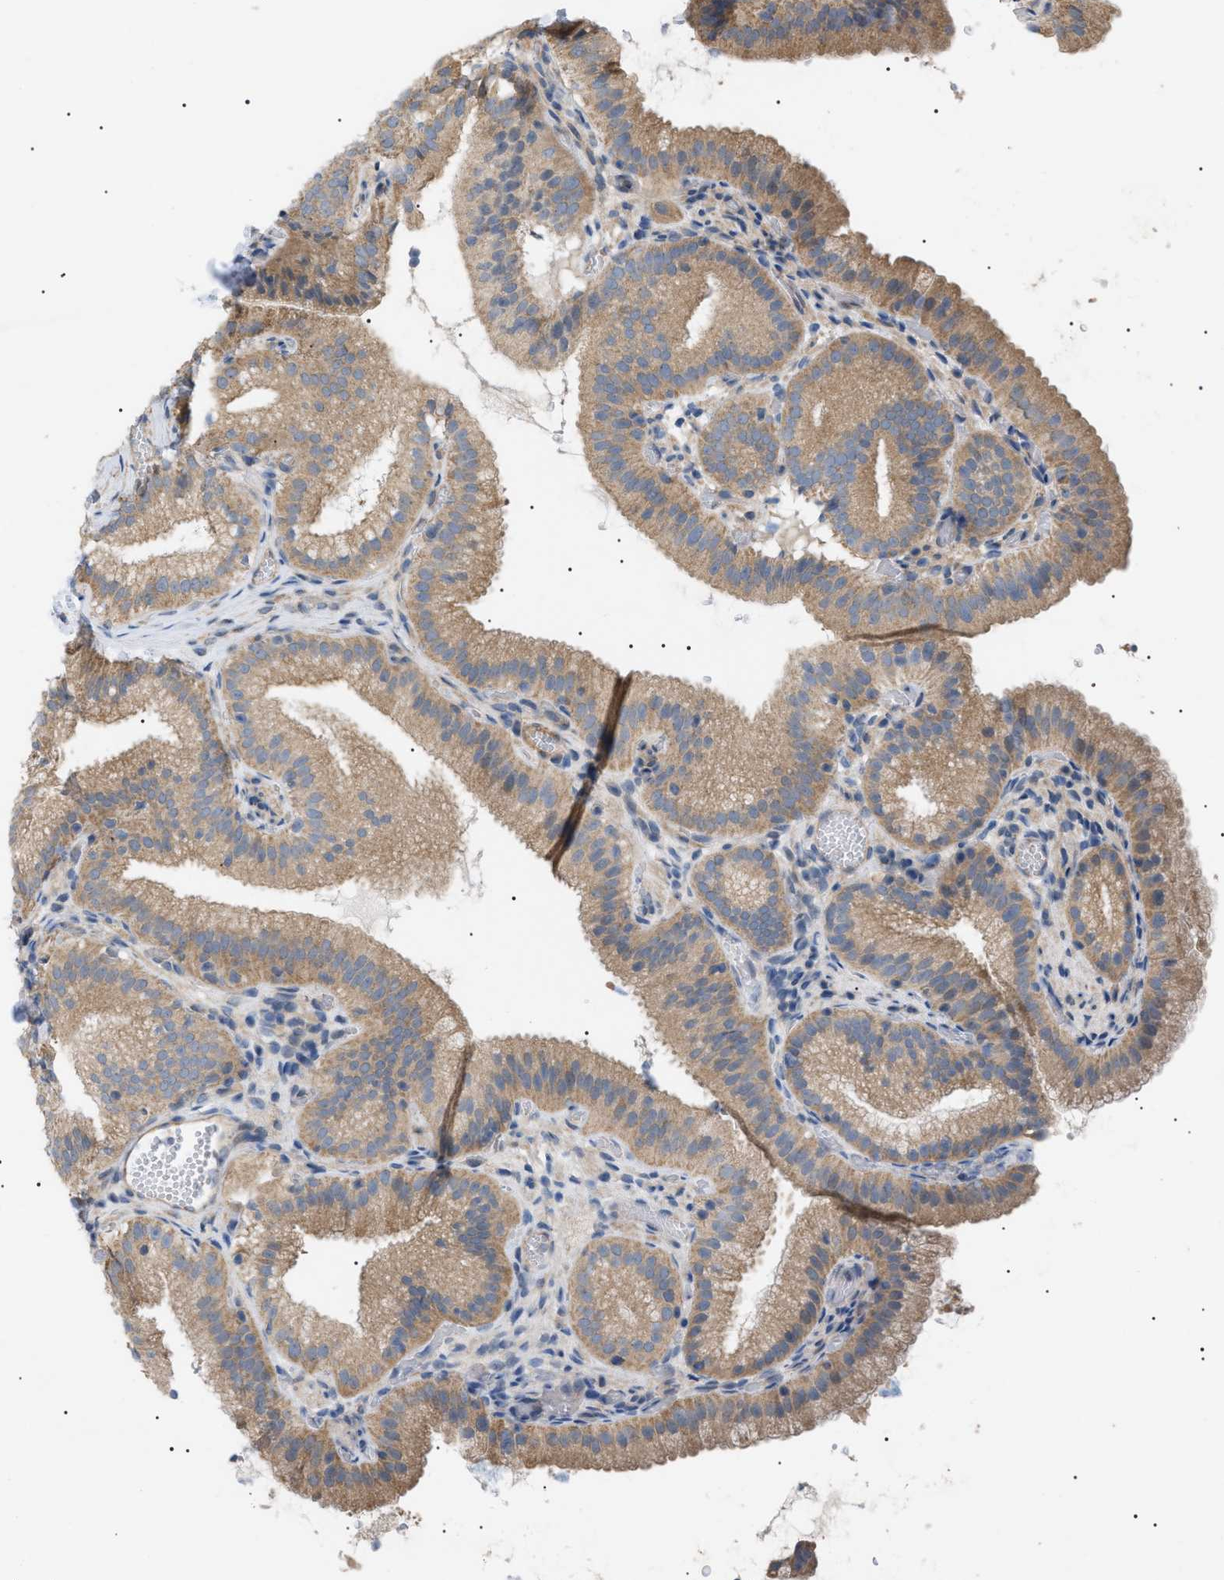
{"staining": {"intensity": "moderate", "quantity": ">75%", "location": "cytoplasmic/membranous"}, "tissue": "gallbladder", "cell_type": "Glandular cells", "image_type": "normal", "snomed": [{"axis": "morphology", "description": "Normal tissue, NOS"}, {"axis": "topography", "description": "Gallbladder"}], "caption": "Immunohistochemical staining of unremarkable human gallbladder demonstrates moderate cytoplasmic/membranous protein positivity in about >75% of glandular cells.", "gene": "IRS2", "patient": {"sex": "male", "age": 54}}